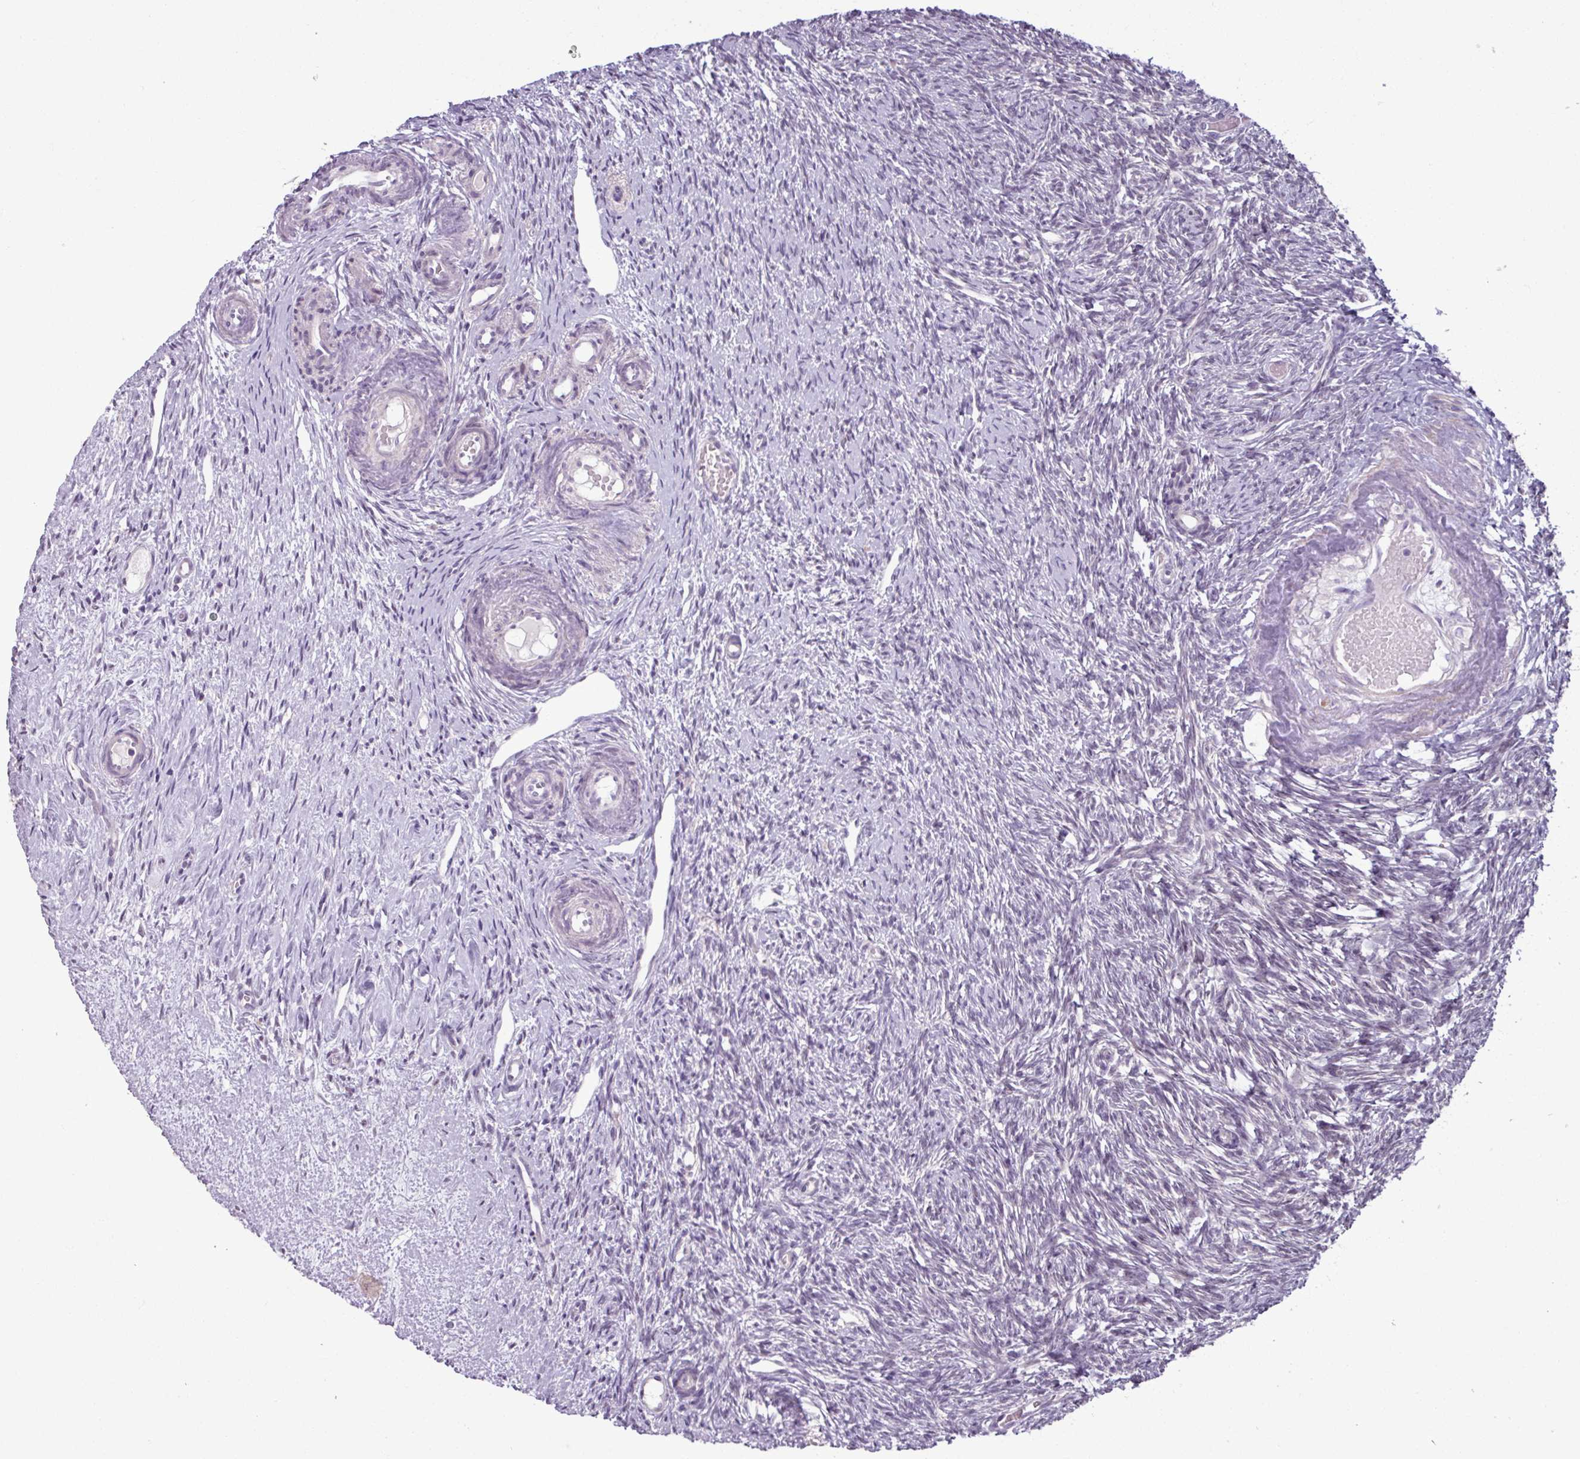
{"staining": {"intensity": "weak", "quantity": "25%-75%", "location": "nuclear"}, "tissue": "ovary", "cell_type": "Follicle cells", "image_type": "normal", "snomed": [{"axis": "morphology", "description": "Normal tissue, NOS"}, {"axis": "topography", "description": "Ovary"}], "caption": "DAB (3,3'-diaminobenzidine) immunohistochemical staining of benign ovary exhibits weak nuclear protein positivity in about 25%-75% of follicle cells.", "gene": "PNMA6A", "patient": {"sex": "female", "age": 51}}